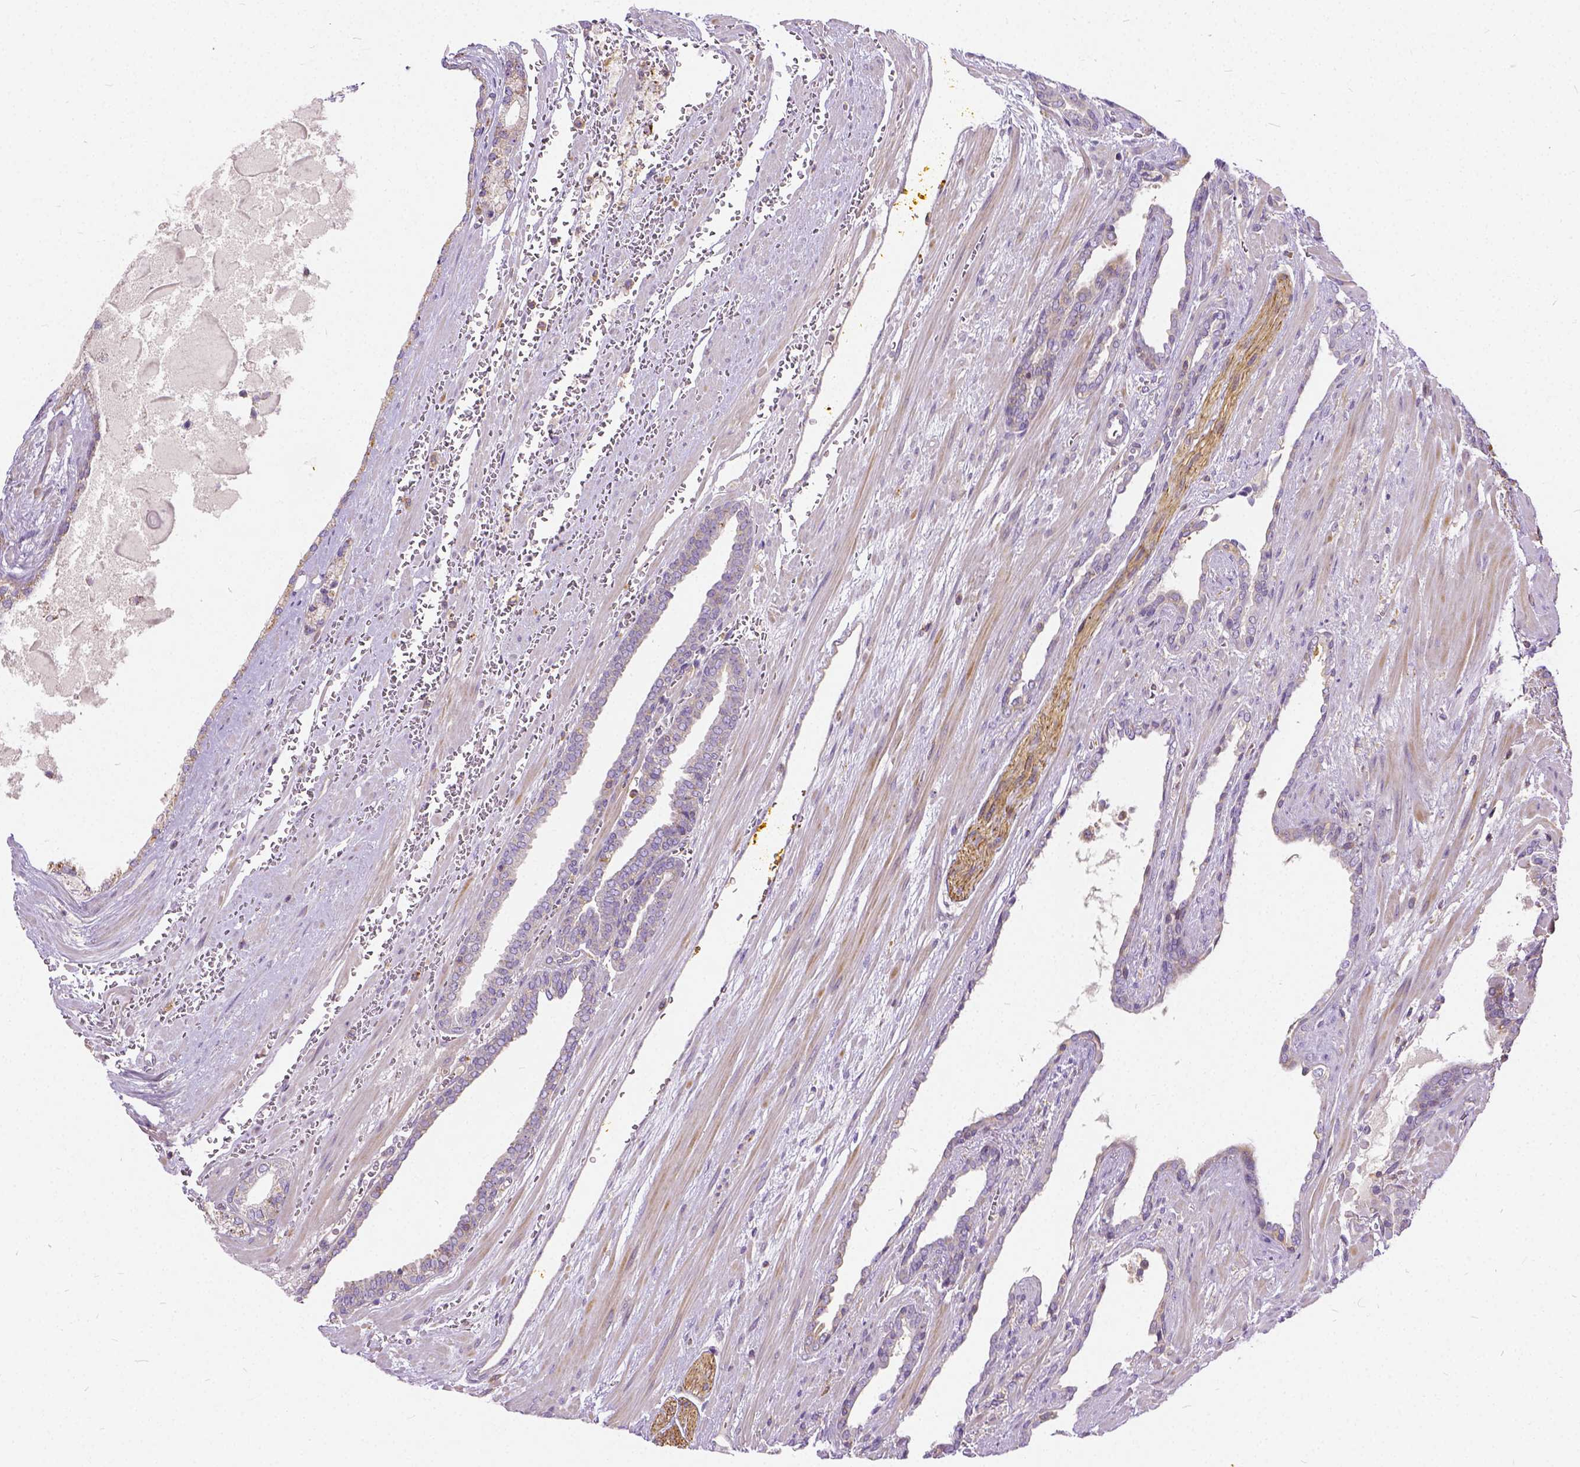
{"staining": {"intensity": "weak", "quantity": "<25%", "location": "cytoplasmic/membranous"}, "tissue": "prostate cancer", "cell_type": "Tumor cells", "image_type": "cancer", "snomed": [{"axis": "morphology", "description": "Adenocarcinoma, High grade"}, {"axis": "topography", "description": "Prostate"}], "caption": "Tumor cells show no significant protein staining in adenocarcinoma (high-grade) (prostate).", "gene": "CADM4", "patient": {"sex": "male", "age": 64}}